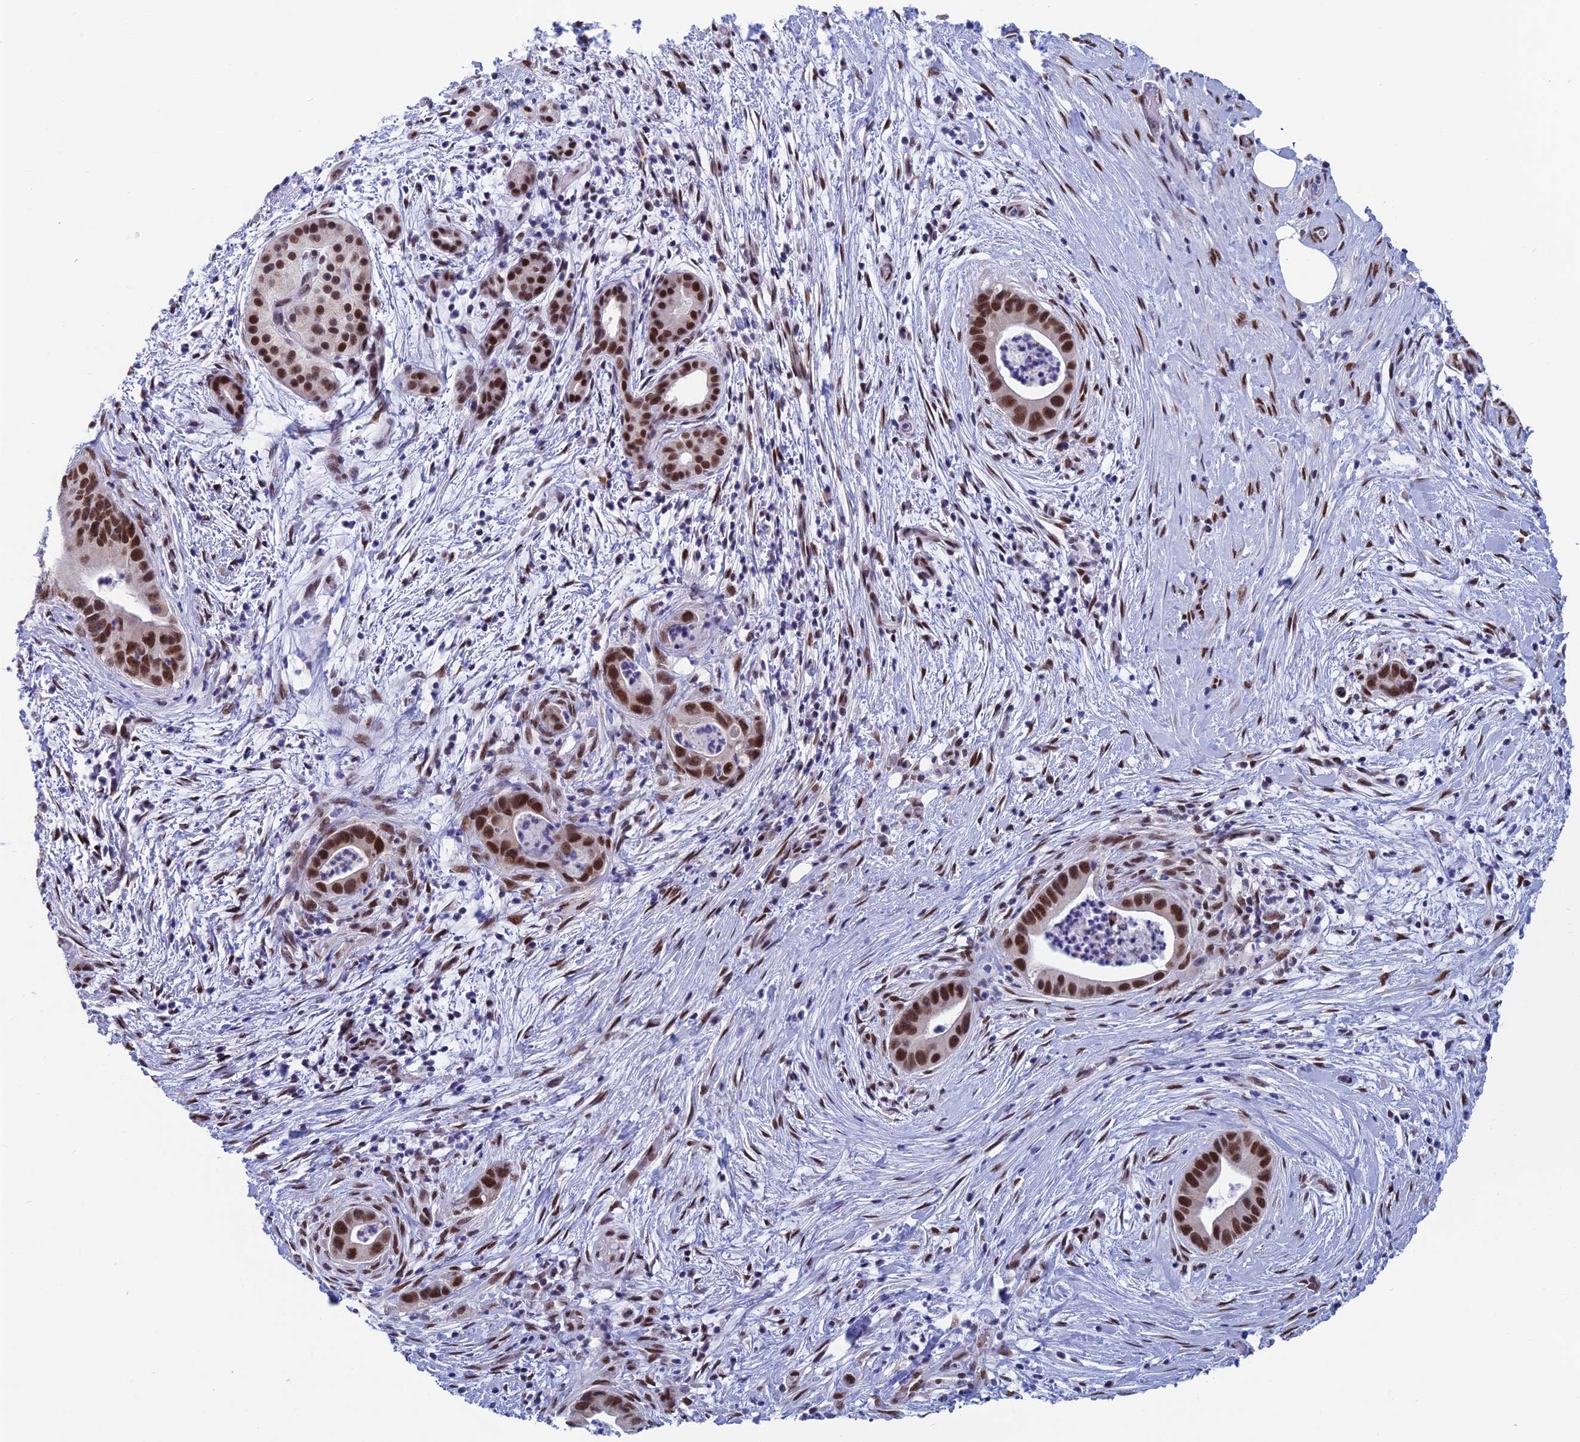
{"staining": {"intensity": "strong", "quantity": ">75%", "location": "nuclear"}, "tissue": "pancreatic cancer", "cell_type": "Tumor cells", "image_type": "cancer", "snomed": [{"axis": "morphology", "description": "Adenocarcinoma, NOS"}, {"axis": "topography", "description": "Pancreas"}], "caption": "Human pancreatic cancer stained with a protein marker exhibits strong staining in tumor cells.", "gene": "NABP2", "patient": {"sex": "male", "age": 73}}